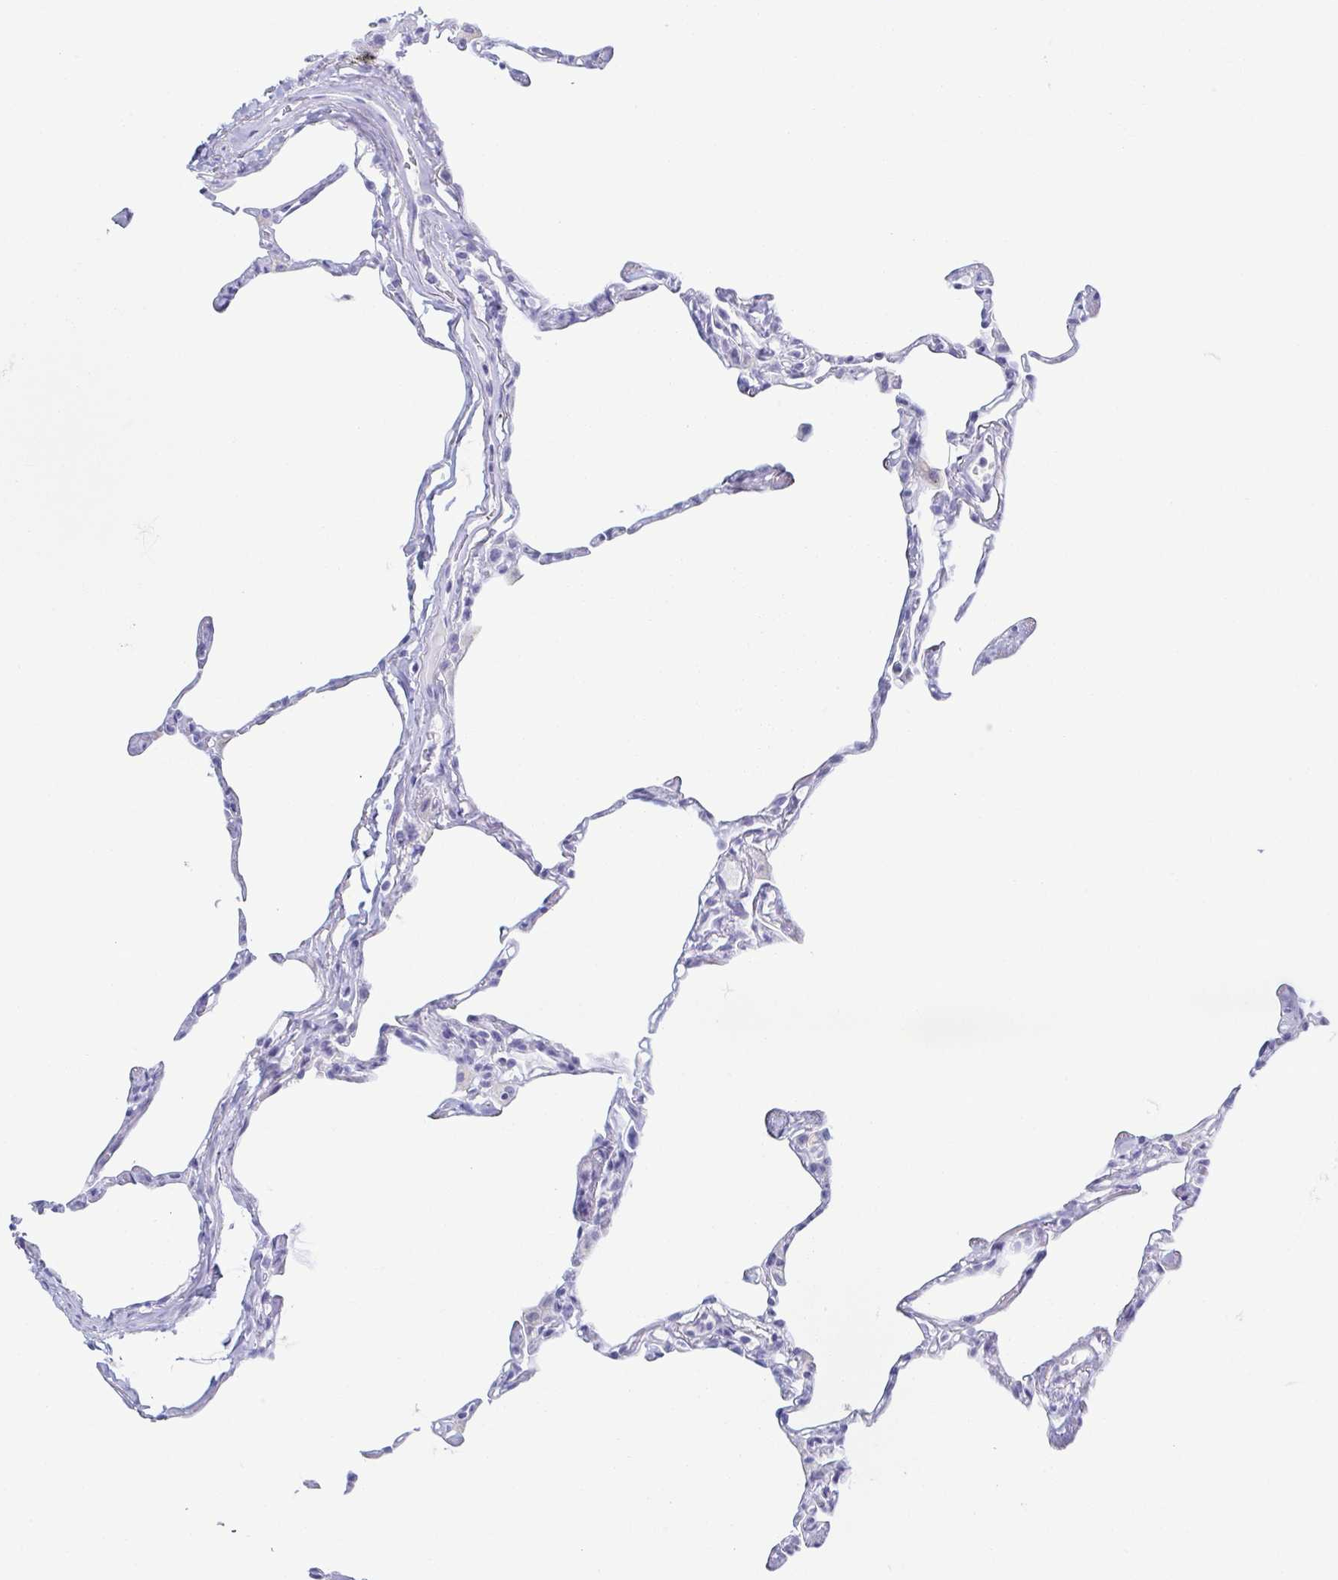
{"staining": {"intensity": "negative", "quantity": "none", "location": "none"}, "tissue": "lung", "cell_type": "Alveolar cells", "image_type": "normal", "snomed": [{"axis": "morphology", "description": "Normal tissue, NOS"}, {"axis": "topography", "description": "Lung"}], "caption": "Lung stained for a protein using immunohistochemistry exhibits no positivity alveolar cells.", "gene": "ZG16B", "patient": {"sex": "male", "age": 65}}